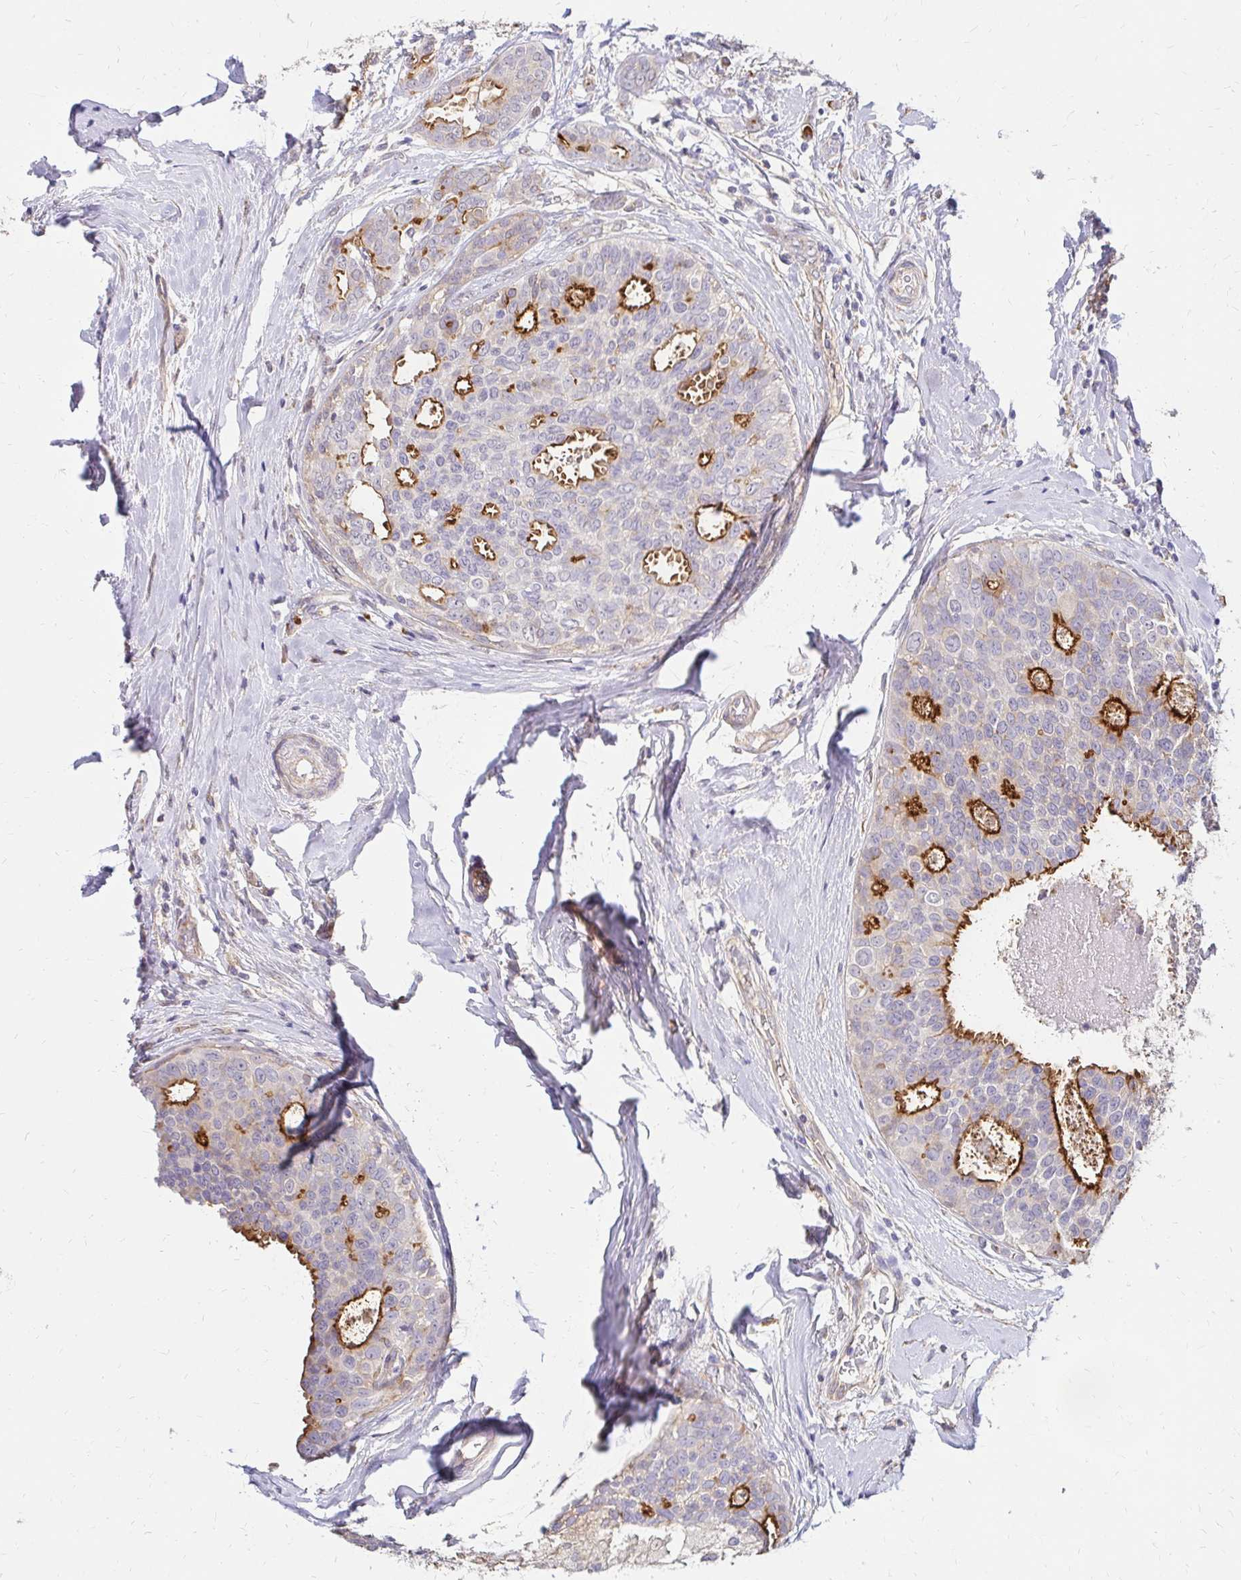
{"staining": {"intensity": "strong", "quantity": "<25%", "location": "cytoplasmic/membranous"}, "tissue": "breast cancer", "cell_type": "Tumor cells", "image_type": "cancer", "snomed": [{"axis": "morphology", "description": "Duct carcinoma"}, {"axis": "topography", "description": "Breast"}], "caption": "A histopathology image of invasive ductal carcinoma (breast) stained for a protein displays strong cytoplasmic/membranous brown staining in tumor cells.", "gene": "PRIMA1", "patient": {"sex": "female", "age": 45}}